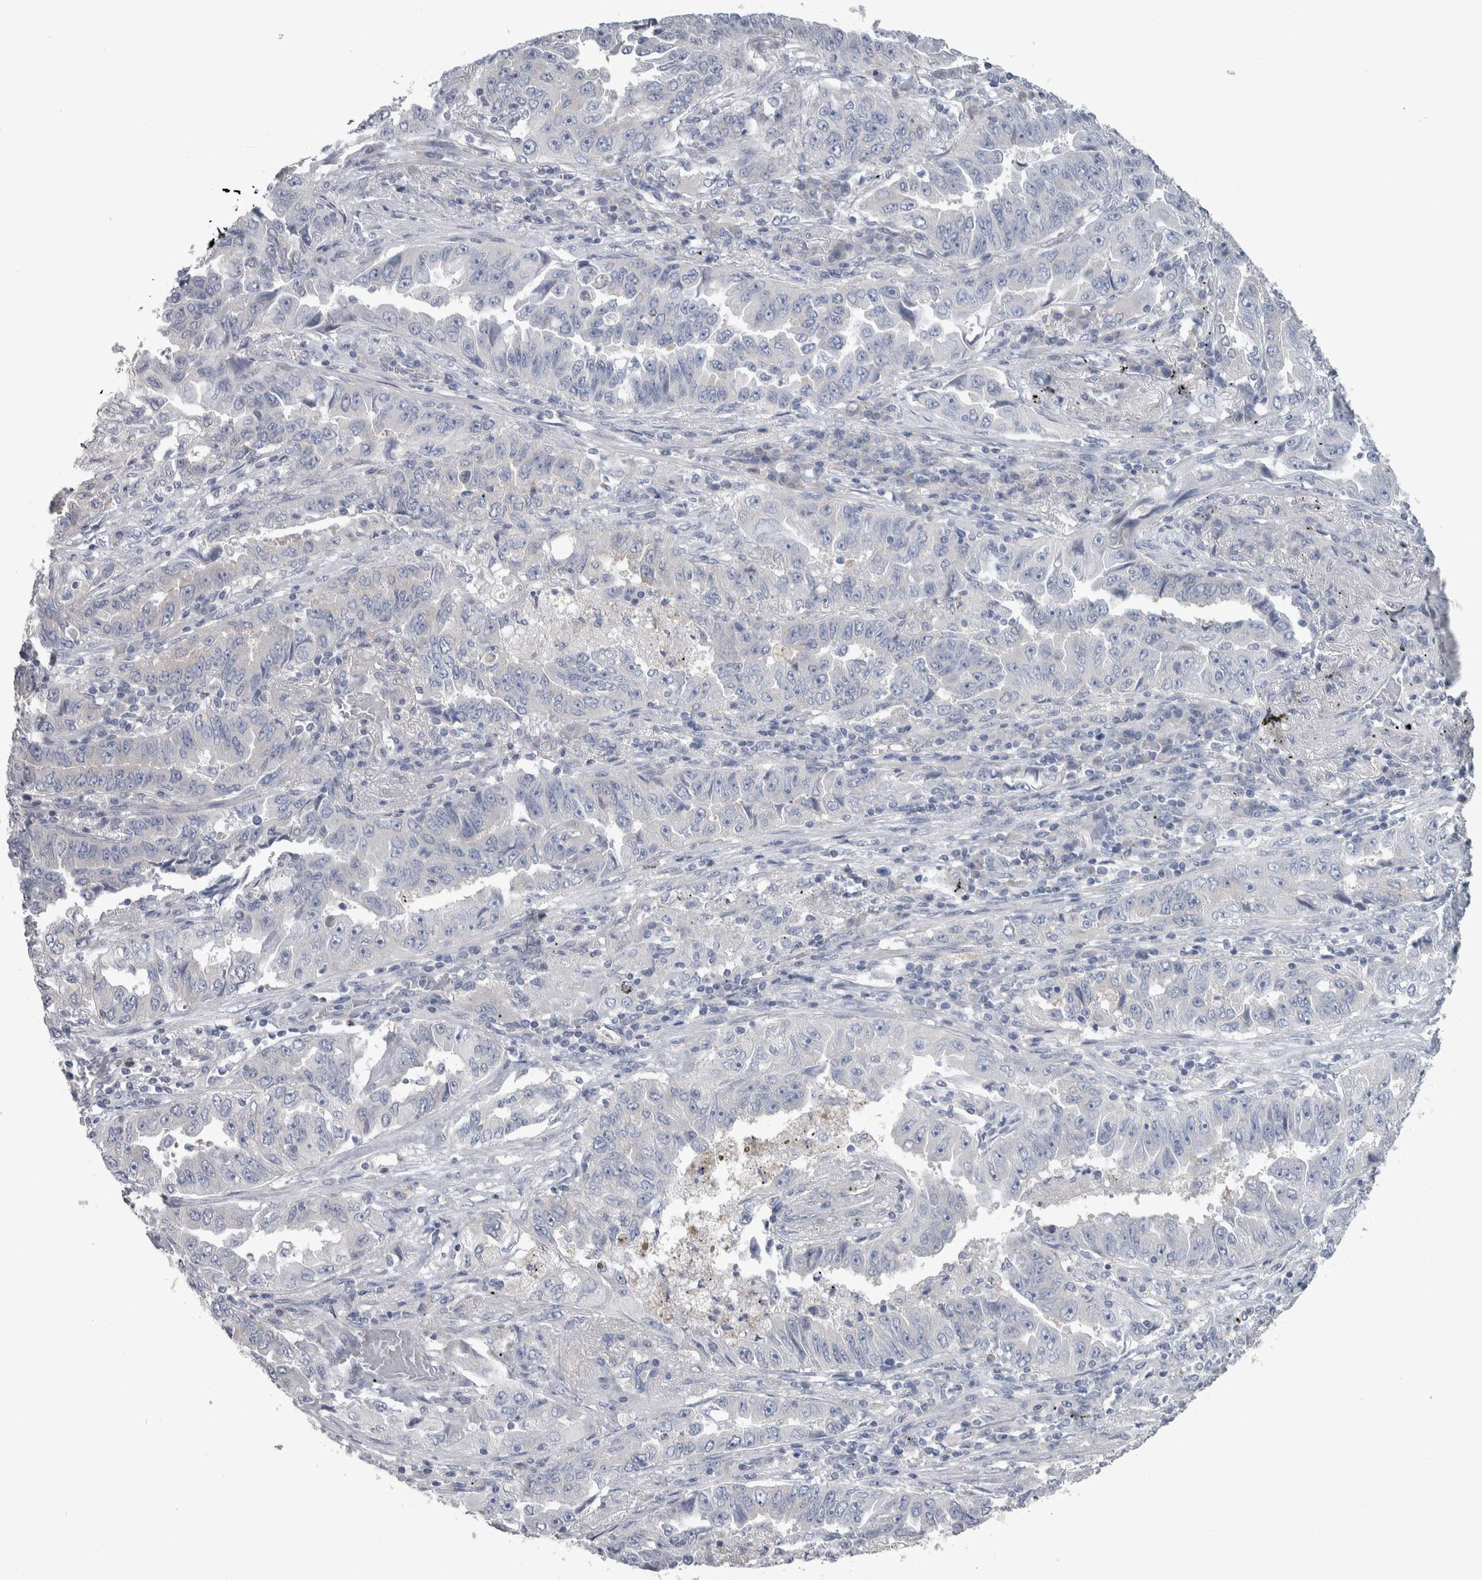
{"staining": {"intensity": "negative", "quantity": "none", "location": "none"}, "tissue": "lung cancer", "cell_type": "Tumor cells", "image_type": "cancer", "snomed": [{"axis": "morphology", "description": "Adenocarcinoma, NOS"}, {"axis": "topography", "description": "Lung"}], "caption": "There is no significant positivity in tumor cells of lung cancer.", "gene": "GPHN", "patient": {"sex": "female", "age": 51}}